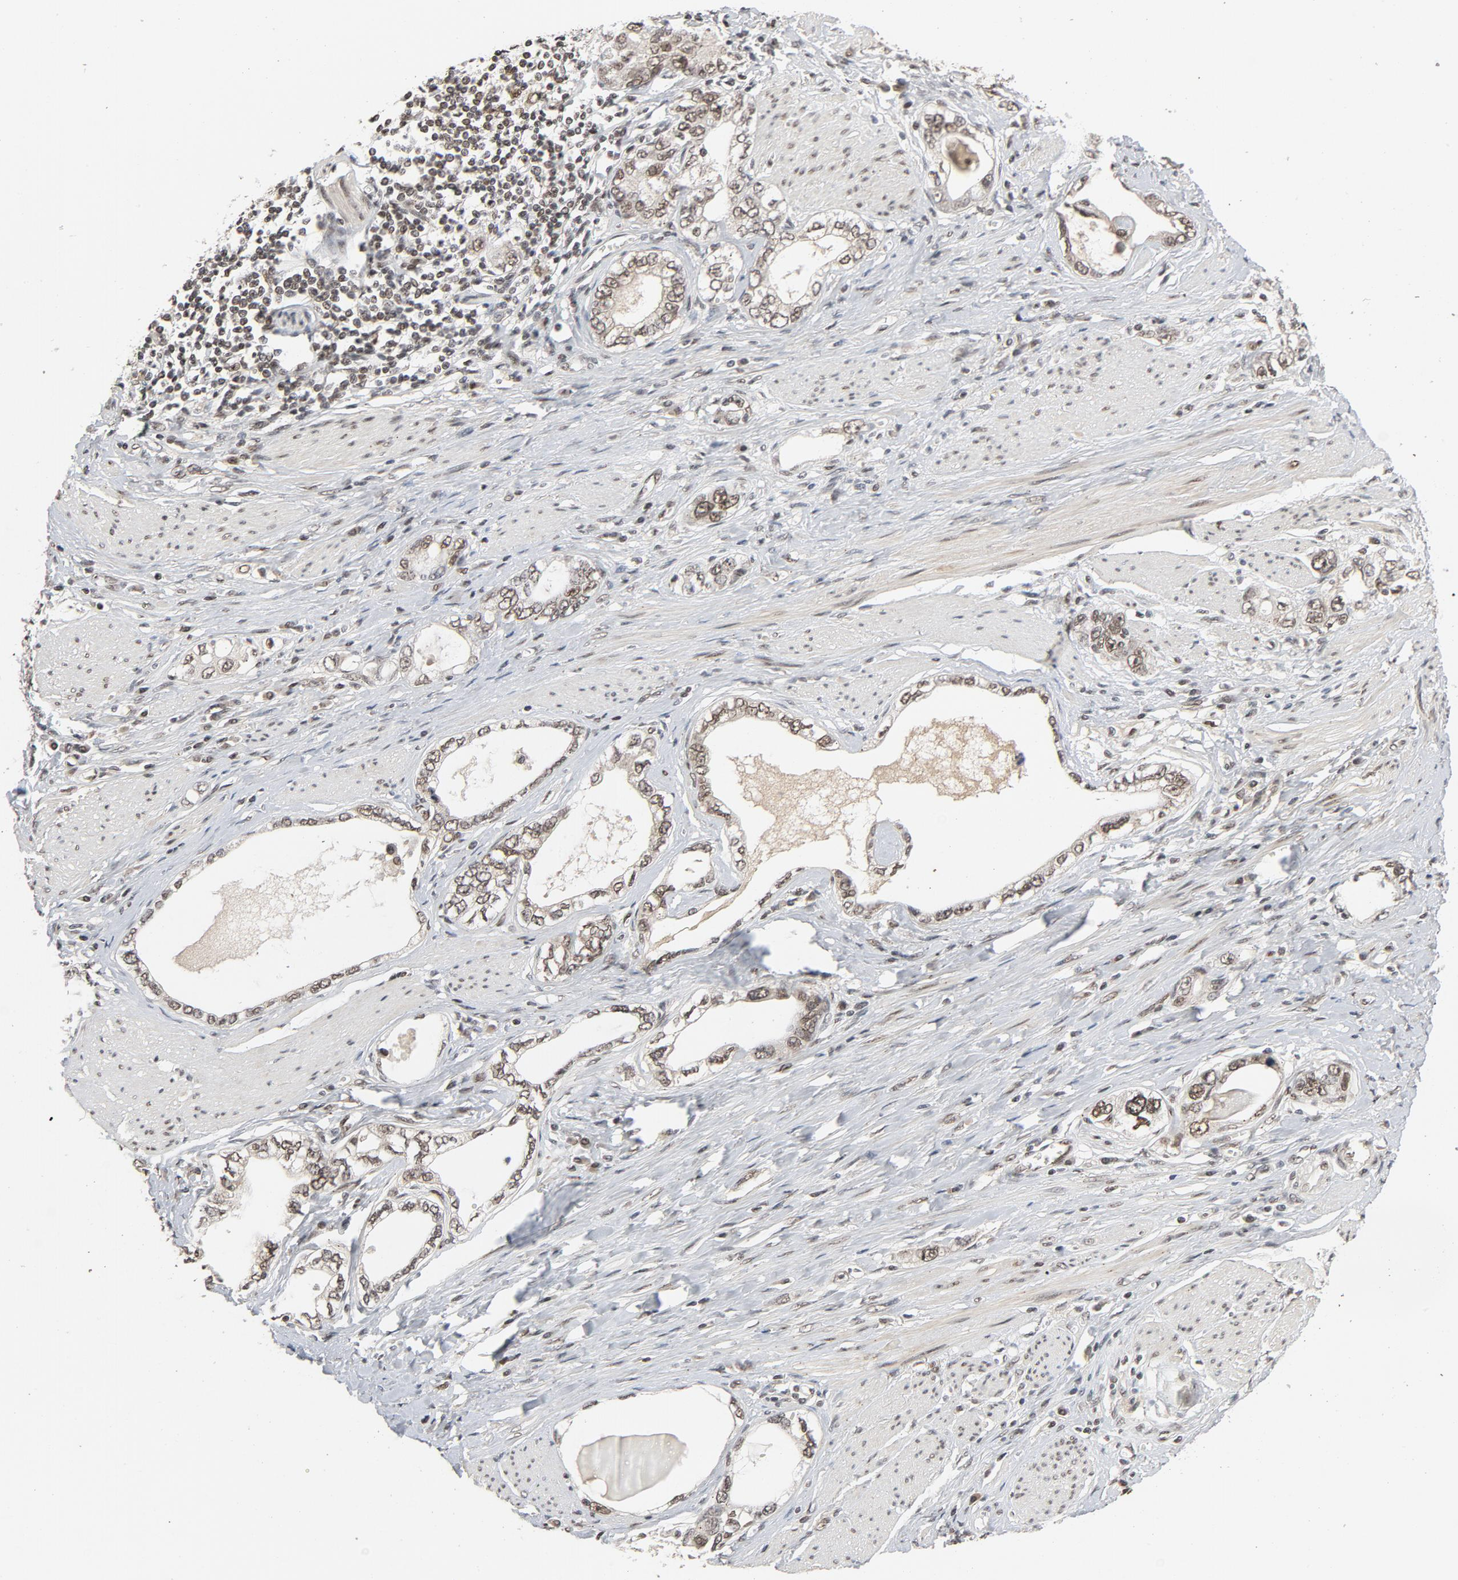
{"staining": {"intensity": "moderate", "quantity": ">75%", "location": "nuclear"}, "tissue": "stomach cancer", "cell_type": "Tumor cells", "image_type": "cancer", "snomed": [{"axis": "morphology", "description": "Adenocarcinoma, NOS"}, {"axis": "topography", "description": "Stomach, lower"}], "caption": "Immunohistochemistry of human stomach cancer (adenocarcinoma) exhibits medium levels of moderate nuclear positivity in about >75% of tumor cells. Immunohistochemistry stains the protein of interest in brown and the nuclei are stained blue.", "gene": "SMARCD1", "patient": {"sex": "female", "age": 93}}